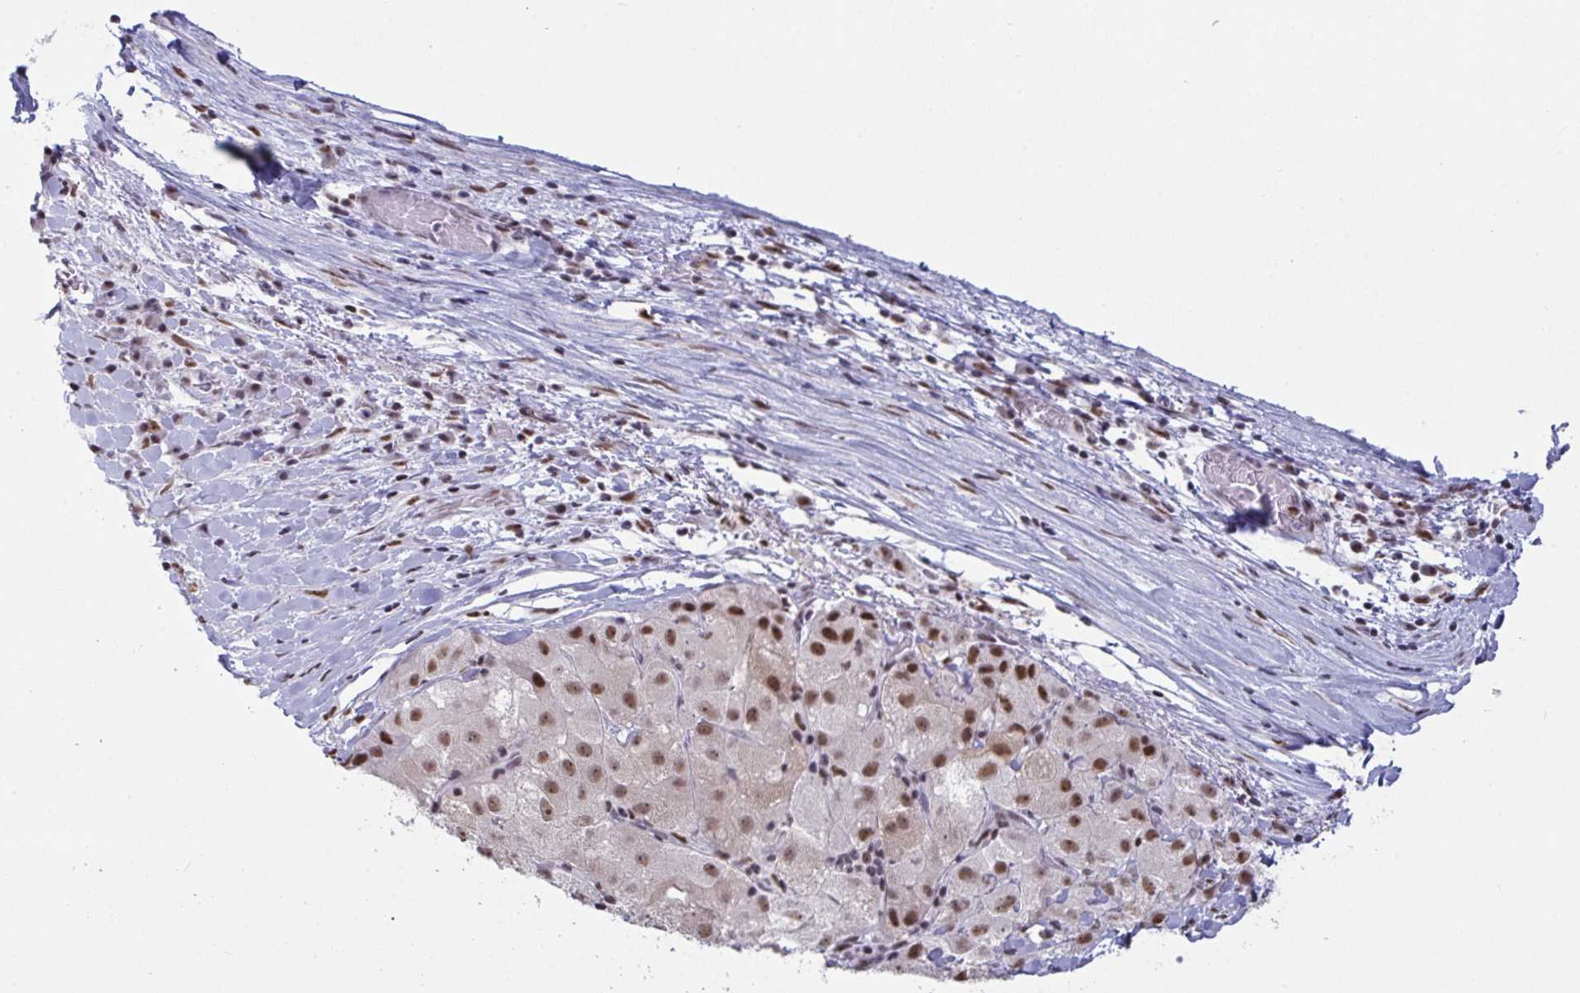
{"staining": {"intensity": "moderate", "quantity": "25%-75%", "location": "nuclear"}, "tissue": "liver cancer", "cell_type": "Tumor cells", "image_type": "cancer", "snomed": [{"axis": "morphology", "description": "Carcinoma, Hepatocellular, NOS"}, {"axis": "topography", "description": "Liver"}], "caption": "Tumor cells demonstrate medium levels of moderate nuclear positivity in approximately 25%-75% of cells in human liver hepatocellular carcinoma. Using DAB (3,3'-diaminobenzidine) (brown) and hematoxylin (blue) stains, captured at high magnification using brightfield microscopy.", "gene": "SUPT16H", "patient": {"sex": "male", "age": 80}}